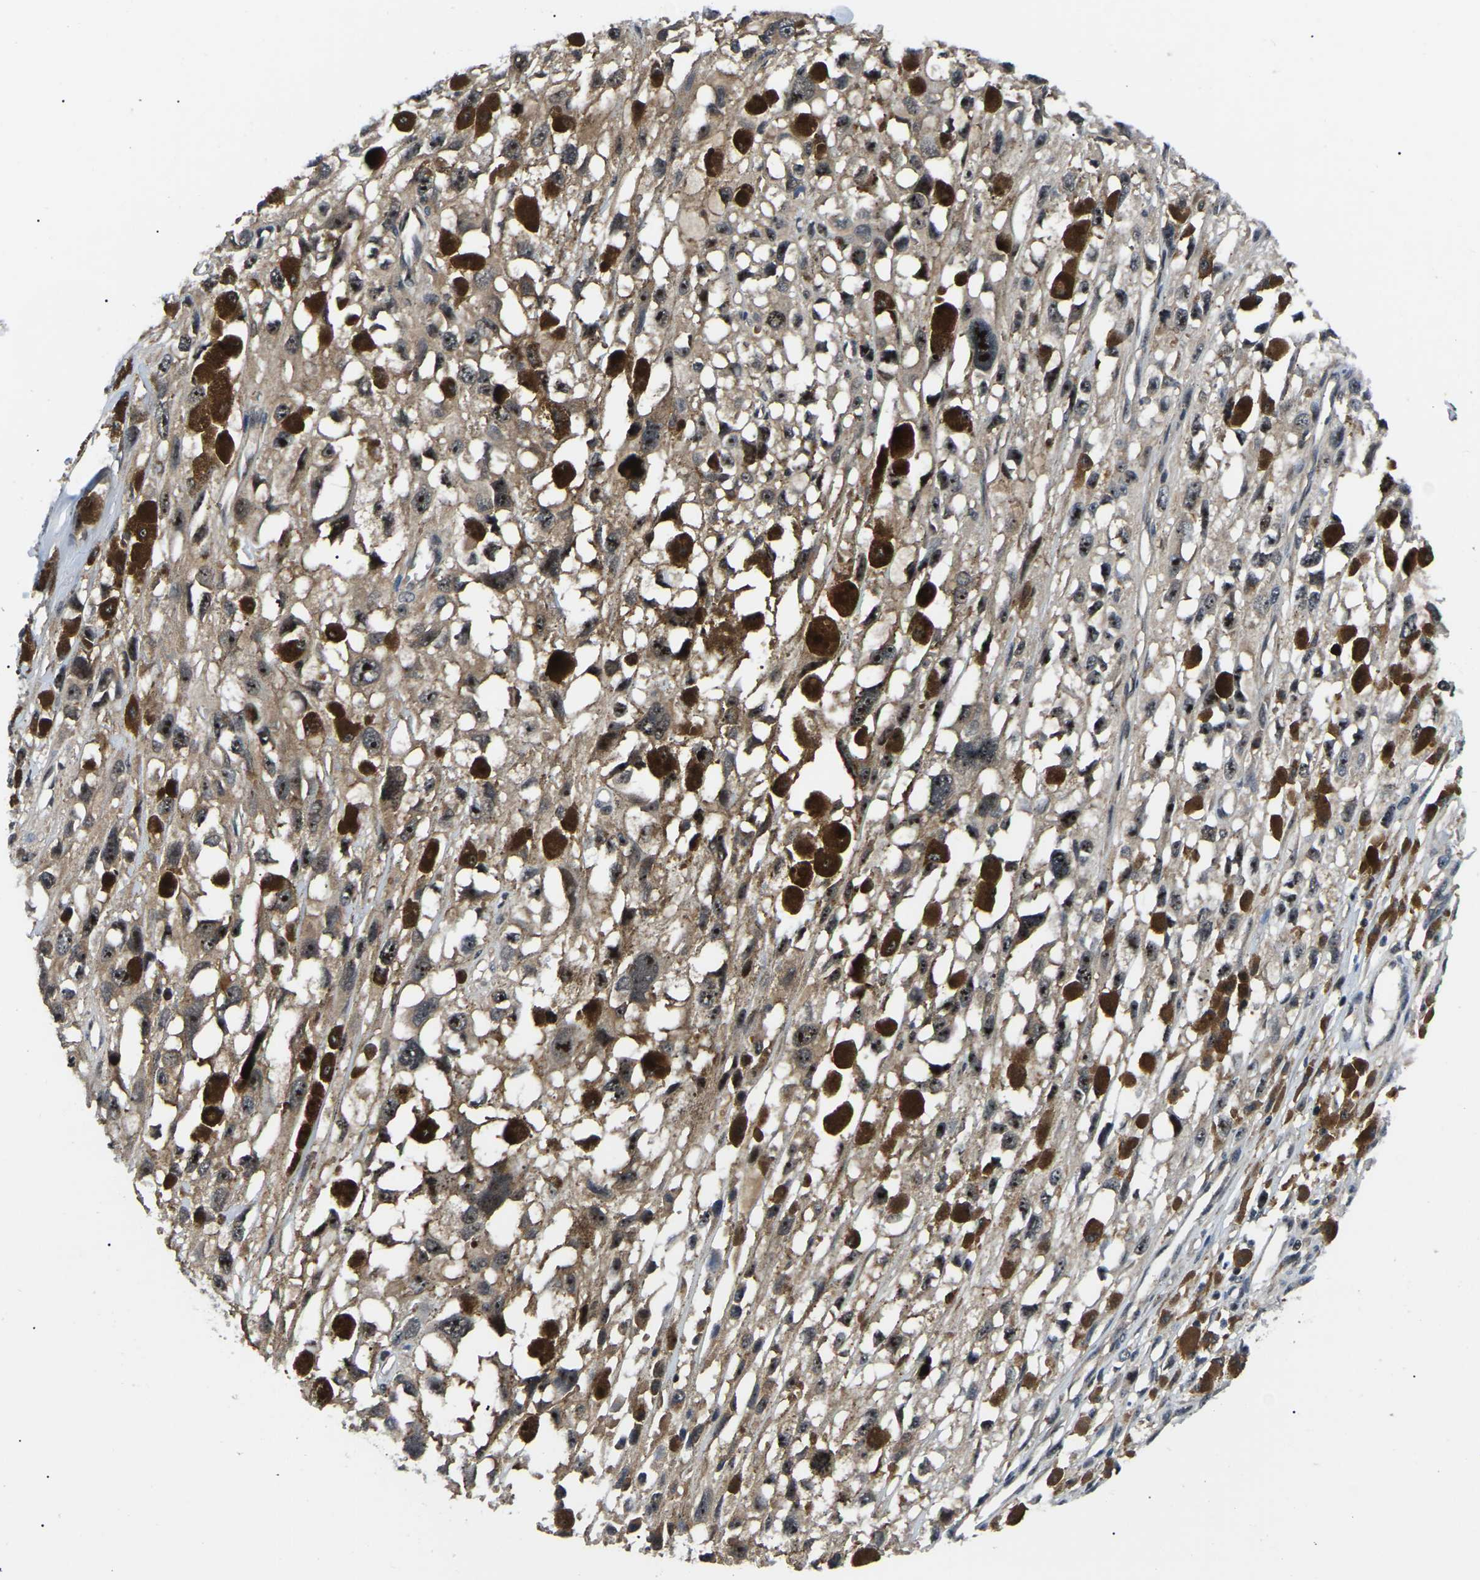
{"staining": {"intensity": "strong", "quantity": ">75%", "location": "nuclear"}, "tissue": "melanoma", "cell_type": "Tumor cells", "image_type": "cancer", "snomed": [{"axis": "morphology", "description": "Malignant melanoma, Metastatic site"}, {"axis": "topography", "description": "Lymph node"}], "caption": "Protein expression by immunohistochemistry exhibits strong nuclear positivity in approximately >75% of tumor cells in malignant melanoma (metastatic site).", "gene": "RRP1B", "patient": {"sex": "male", "age": 59}}